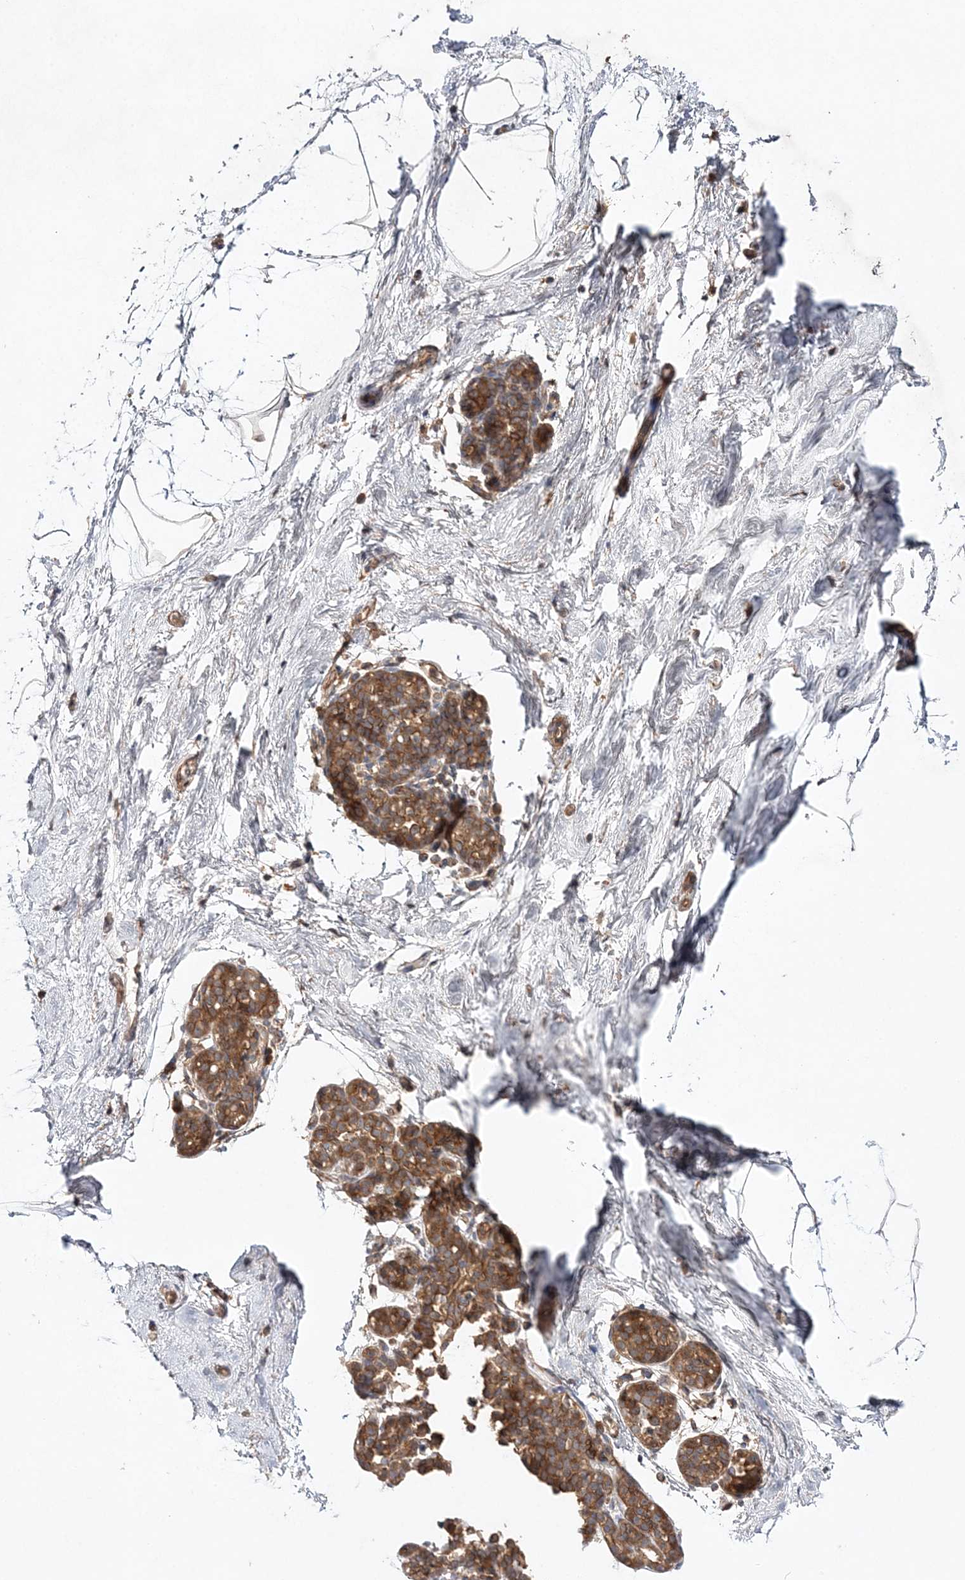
{"staining": {"intensity": "weak", "quantity": "25%-75%", "location": "cytoplasmic/membranous"}, "tissue": "breast", "cell_type": "Adipocytes", "image_type": "normal", "snomed": [{"axis": "morphology", "description": "Normal tissue, NOS"}, {"axis": "topography", "description": "Breast"}], "caption": "High-magnification brightfield microscopy of unremarkable breast stained with DAB (3,3'-diaminobenzidine) (brown) and counterstained with hematoxylin (blue). adipocytes exhibit weak cytoplasmic/membranous expression is identified in about25%-75% of cells. (Brightfield microscopy of DAB IHC at high magnification).", "gene": "TMEM9B", "patient": {"sex": "female", "age": 62}}